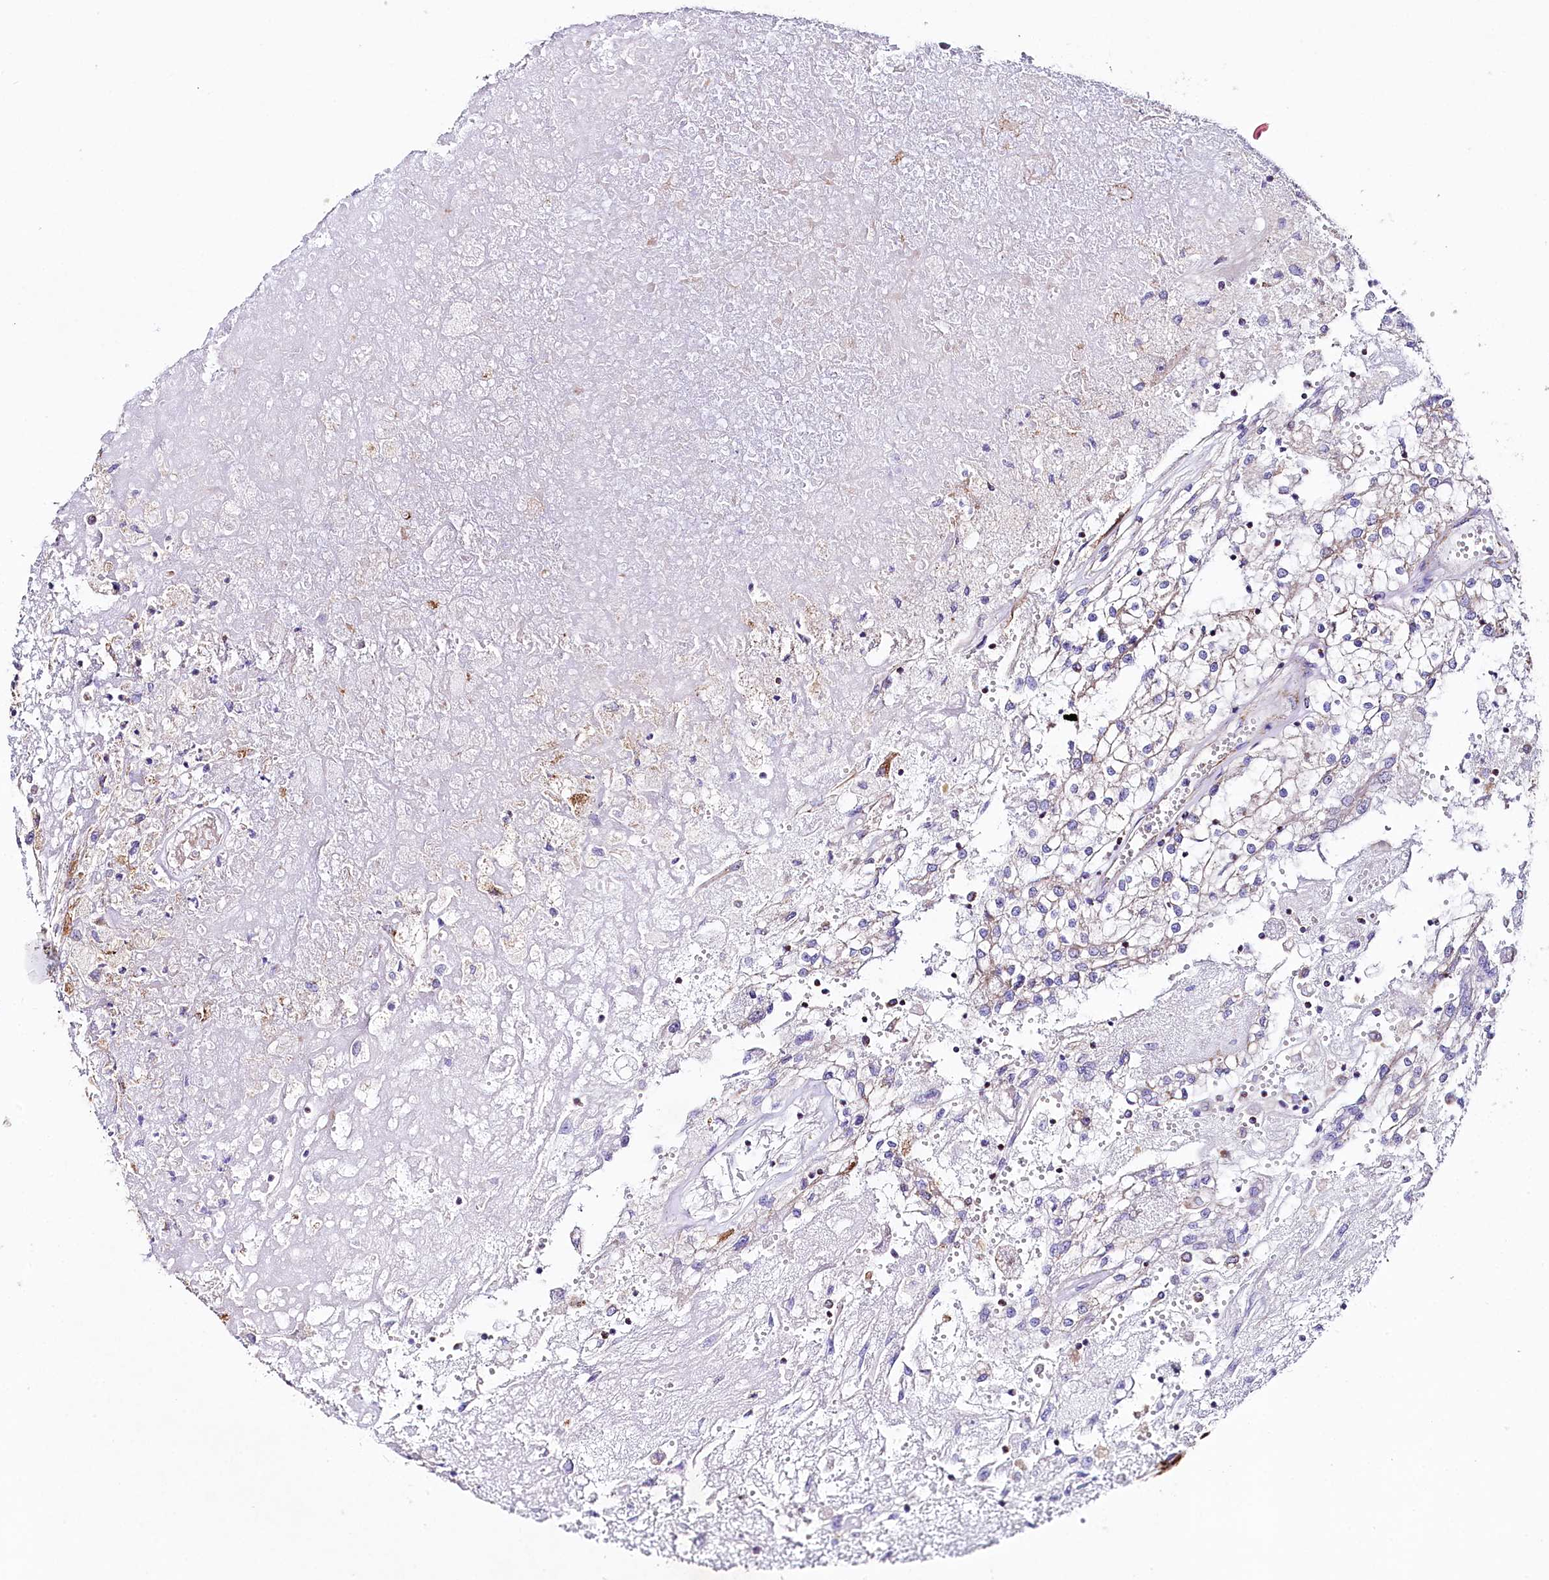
{"staining": {"intensity": "negative", "quantity": "none", "location": "none"}, "tissue": "renal cancer", "cell_type": "Tumor cells", "image_type": "cancer", "snomed": [{"axis": "morphology", "description": "Adenocarcinoma, NOS"}, {"axis": "topography", "description": "Kidney"}], "caption": "High magnification brightfield microscopy of renal cancer (adenocarcinoma) stained with DAB (brown) and counterstained with hematoxylin (blue): tumor cells show no significant staining.", "gene": "APLP2", "patient": {"sex": "female", "age": 52}}